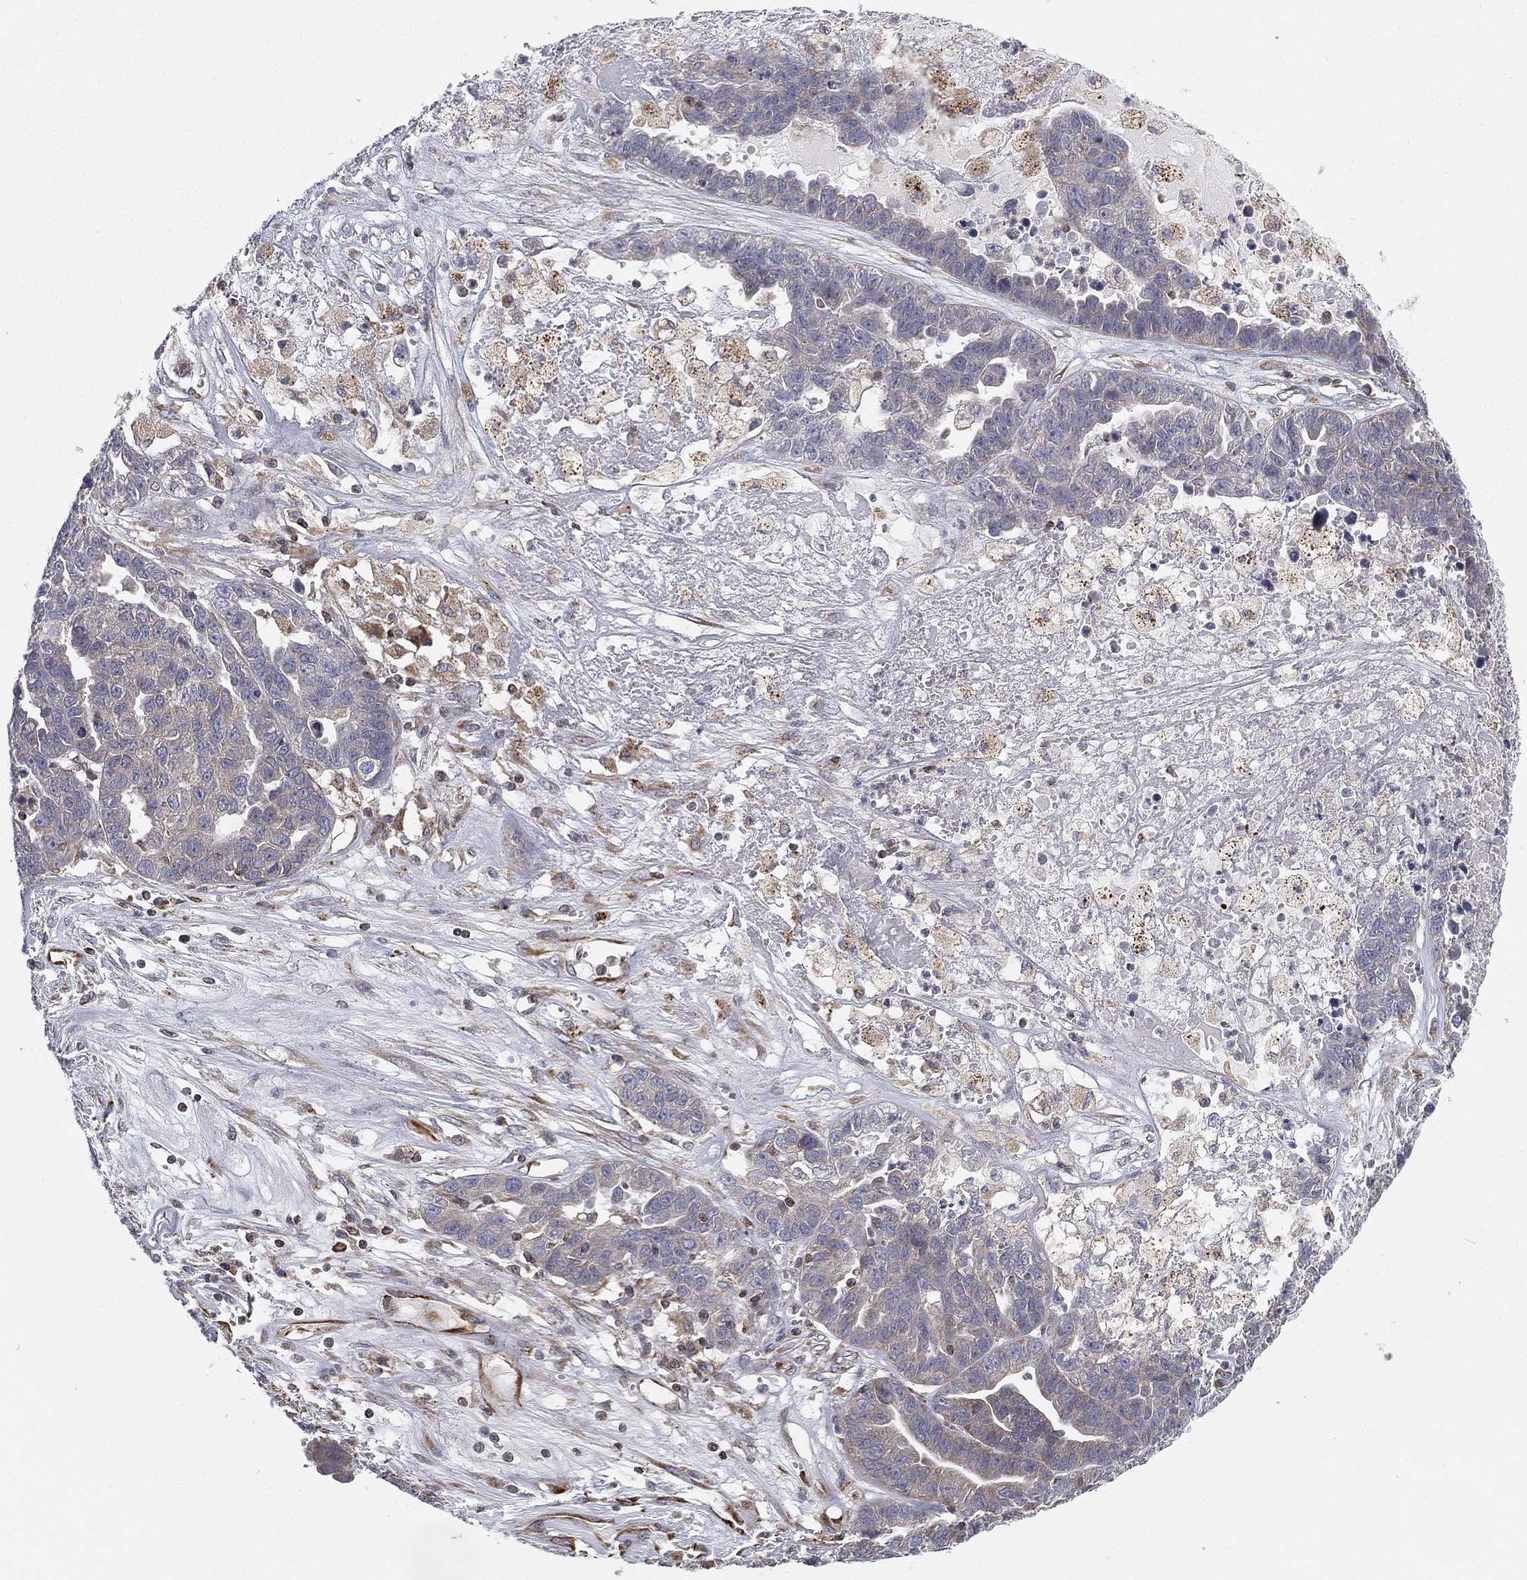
{"staining": {"intensity": "negative", "quantity": "none", "location": "none"}, "tissue": "ovarian cancer", "cell_type": "Tumor cells", "image_type": "cancer", "snomed": [{"axis": "morphology", "description": "Cystadenocarcinoma, serous, NOS"}, {"axis": "topography", "description": "Ovary"}], "caption": "The histopathology image demonstrates no significant staining in tumor cells of serous cystadenocarcinoma (ovarian).", "gene": "CYB5B", "patient": {"sex": "female", "age": 87}}